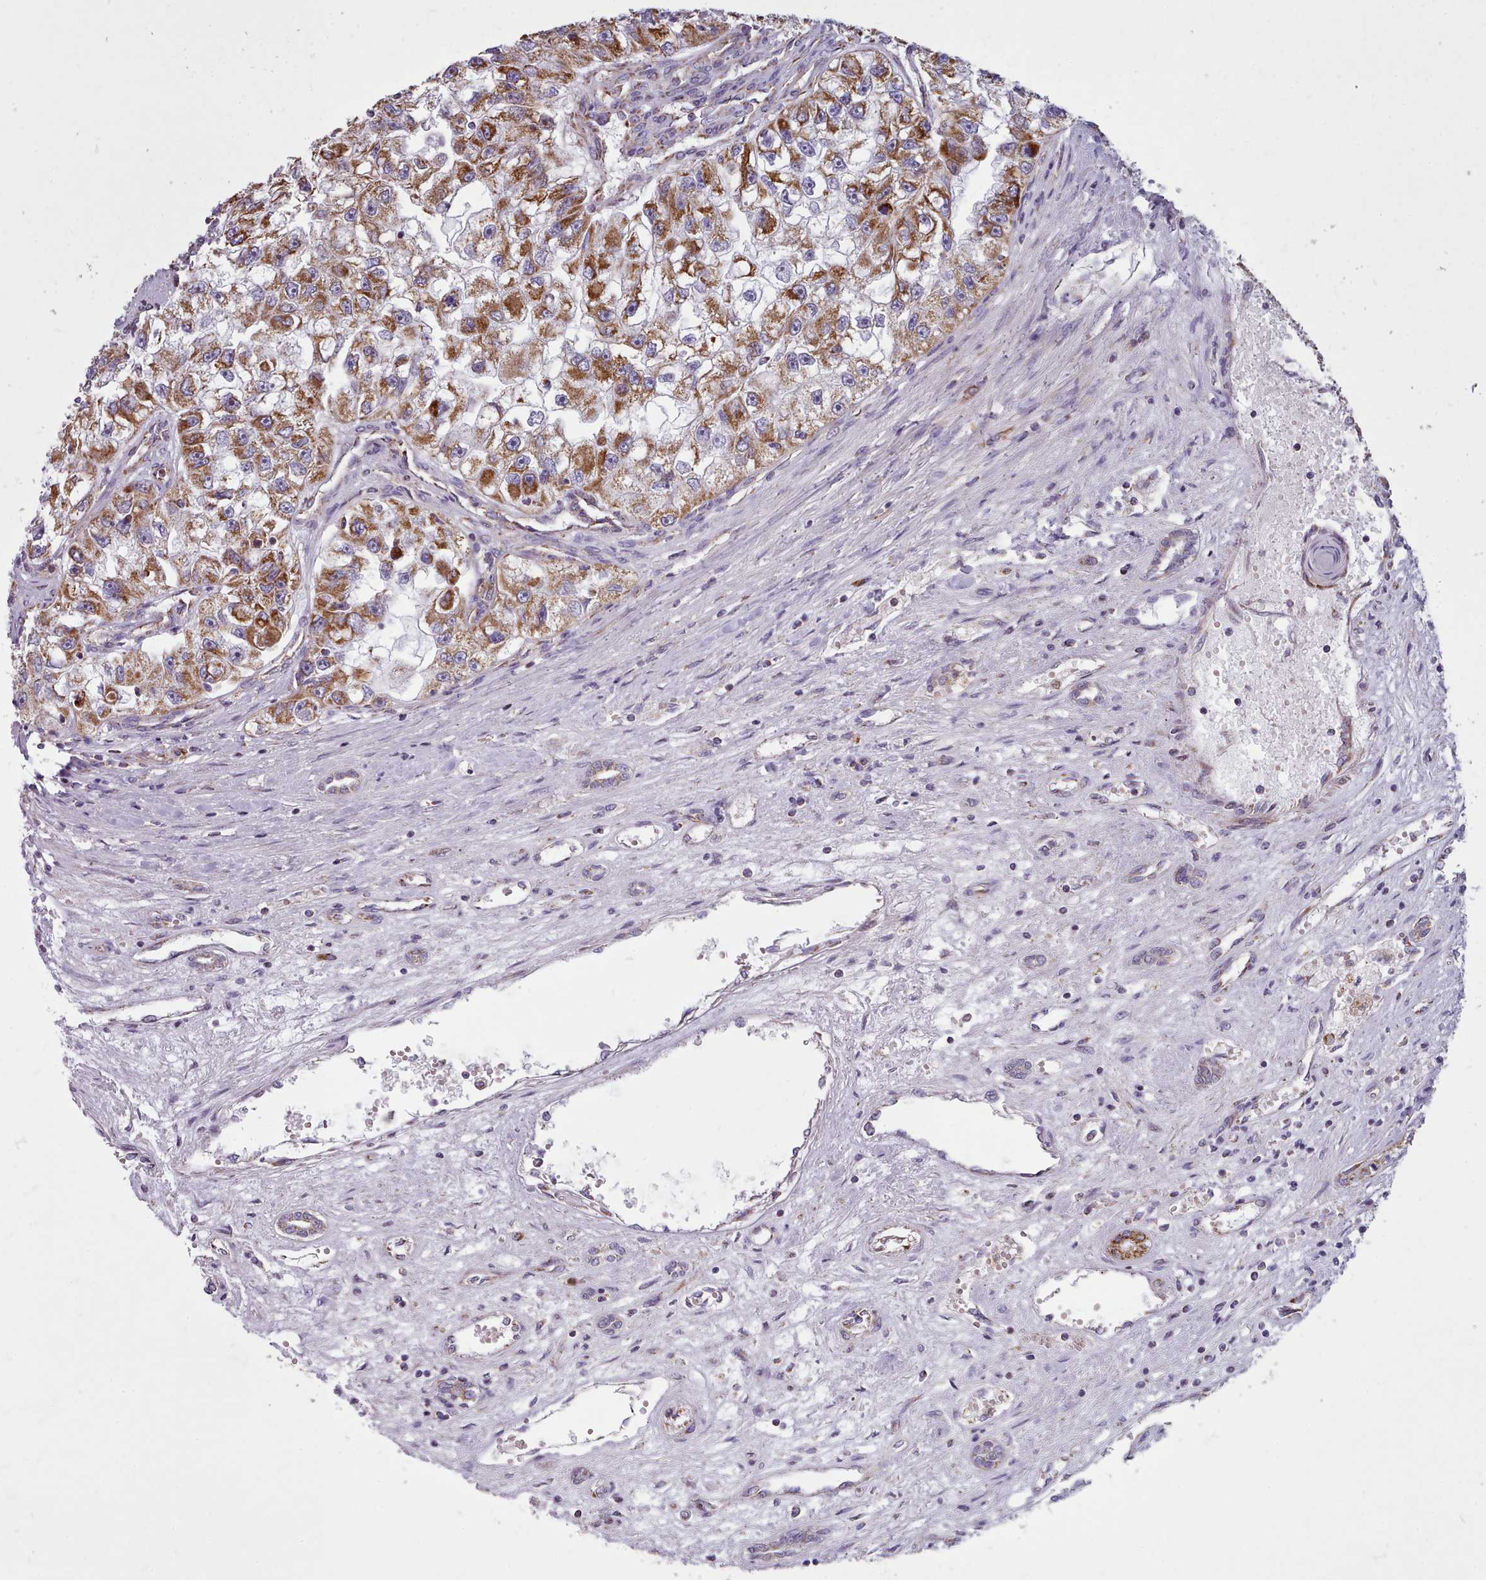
{"staining": {"intensity": "strong", "quantity": ">75%", "location": "cytoplasmic/membranous"}, "tissue": "renal cancer", "cell_type": "Tumor cells", "image_type": "cancer", "snomed": [{"axis": "morphology", "description": "Adenocarcinoma, NOS"}, {"axis": "topography", "description": "Kidney"}], "caption": "Immunohistochemistry (DAB (3,3'-diaminobenzidine)) staining of adenocarcinoma (renal) demonstrates strong cytoplasmic/membranous protein expression in about >75% of tumor cells.", "gene": "SRP54", "patient": {"sex": "male", "age": 63}}